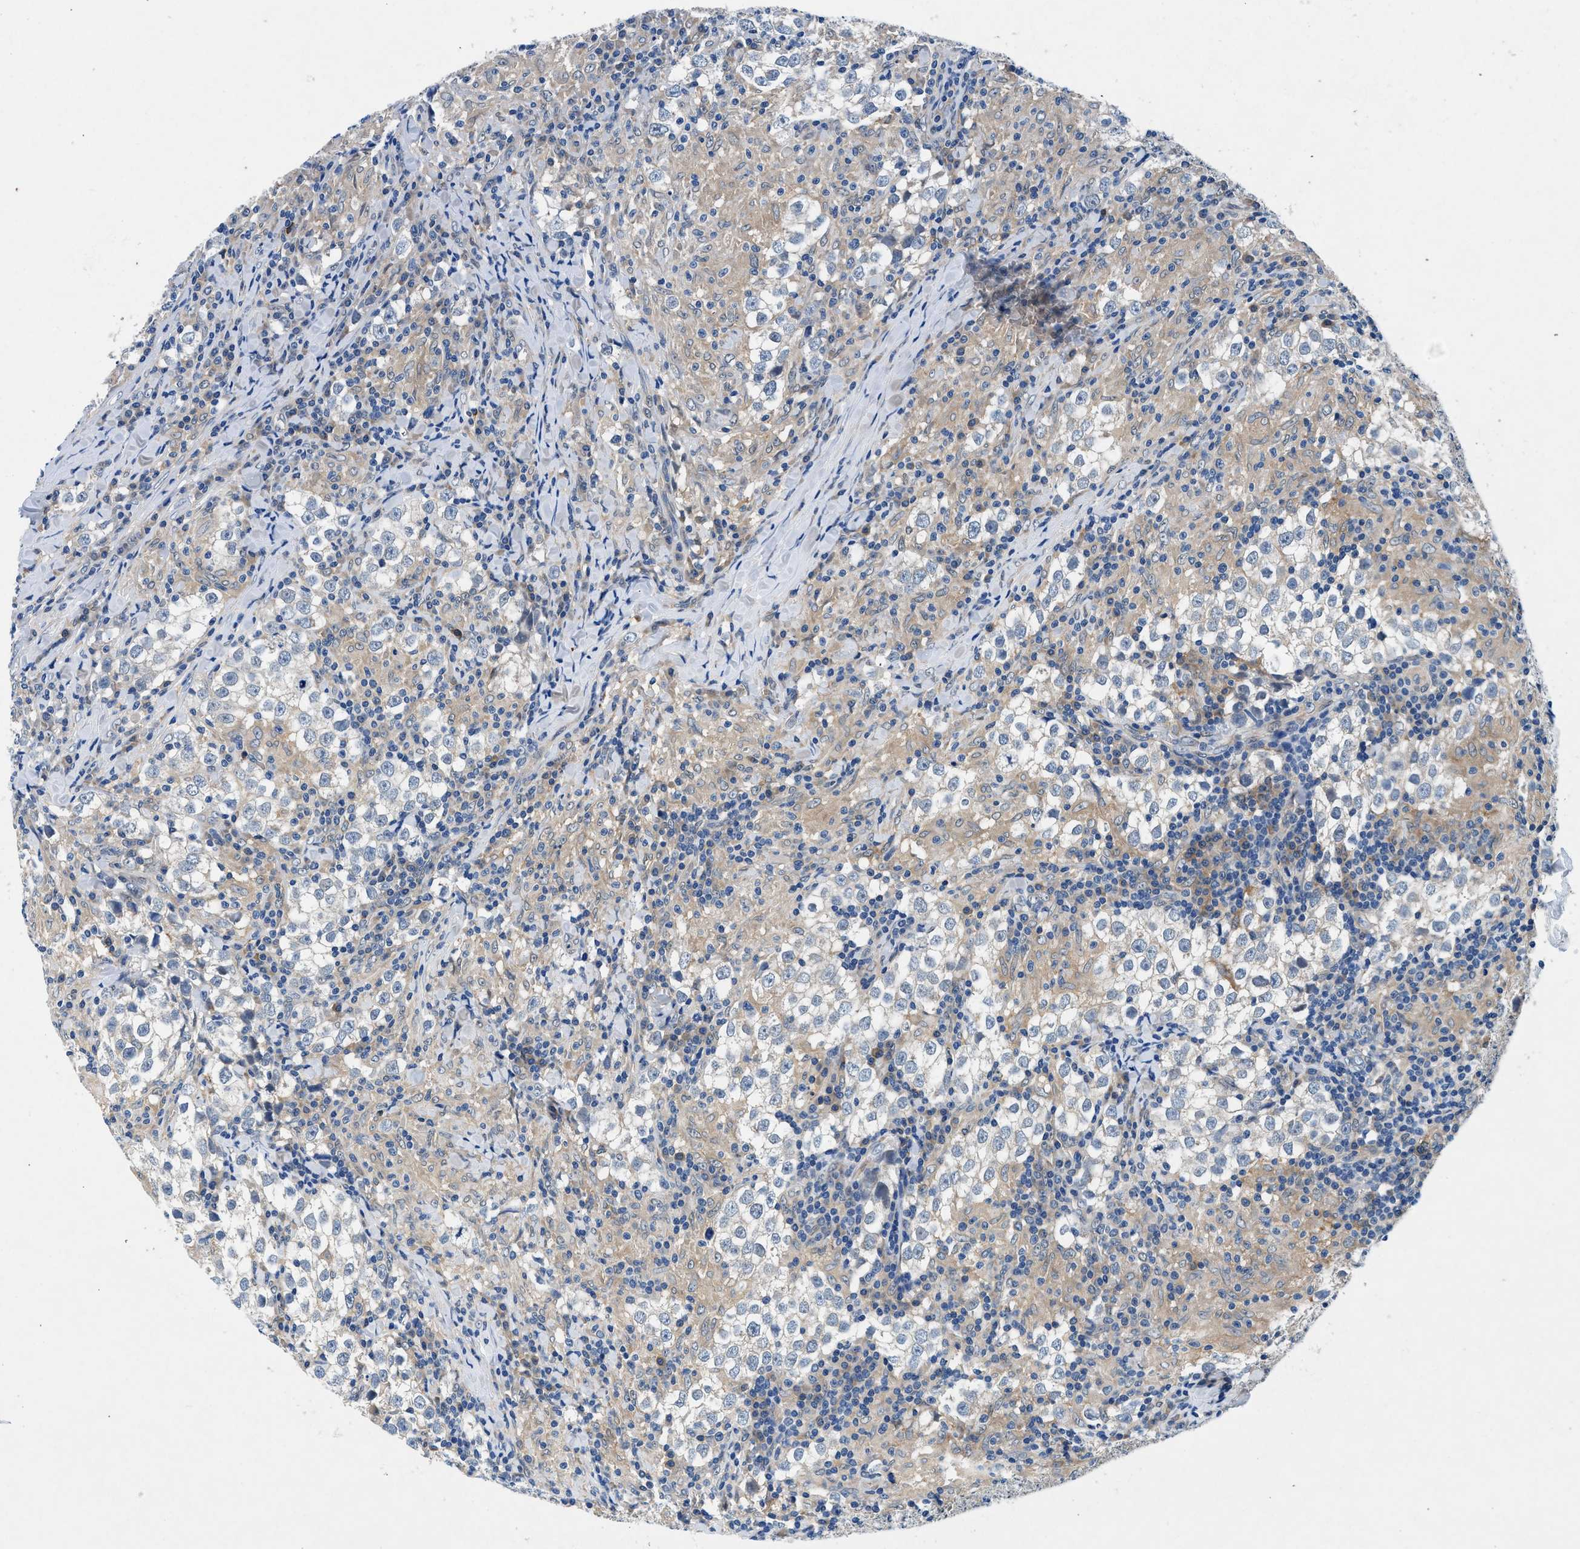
{"staining": {"intensity": "negative", "quantity": "none", "location": "none"}, "tissue": "testis cancer", "cell_type": "Tumor cells", "image_type": "cancer", "snomed": [{"axis": "morphology", "description": "Seminoma, NOS"}, {"axis": "morphology", "description": "Carcinoma, Embryonal, NOS"}, {"axis": "topography", "description": "Testis"}], "caption": "Testis cancer (seminoma) was stained to show a protein in brown. There is no significant positivity in tumor cells. (Brightfield microscopy of DAB (3,3'-diaminobenzidine) IHC at high magnification).", "gene": "COPS2", "patient": {"sex": "male", "age": 36}}